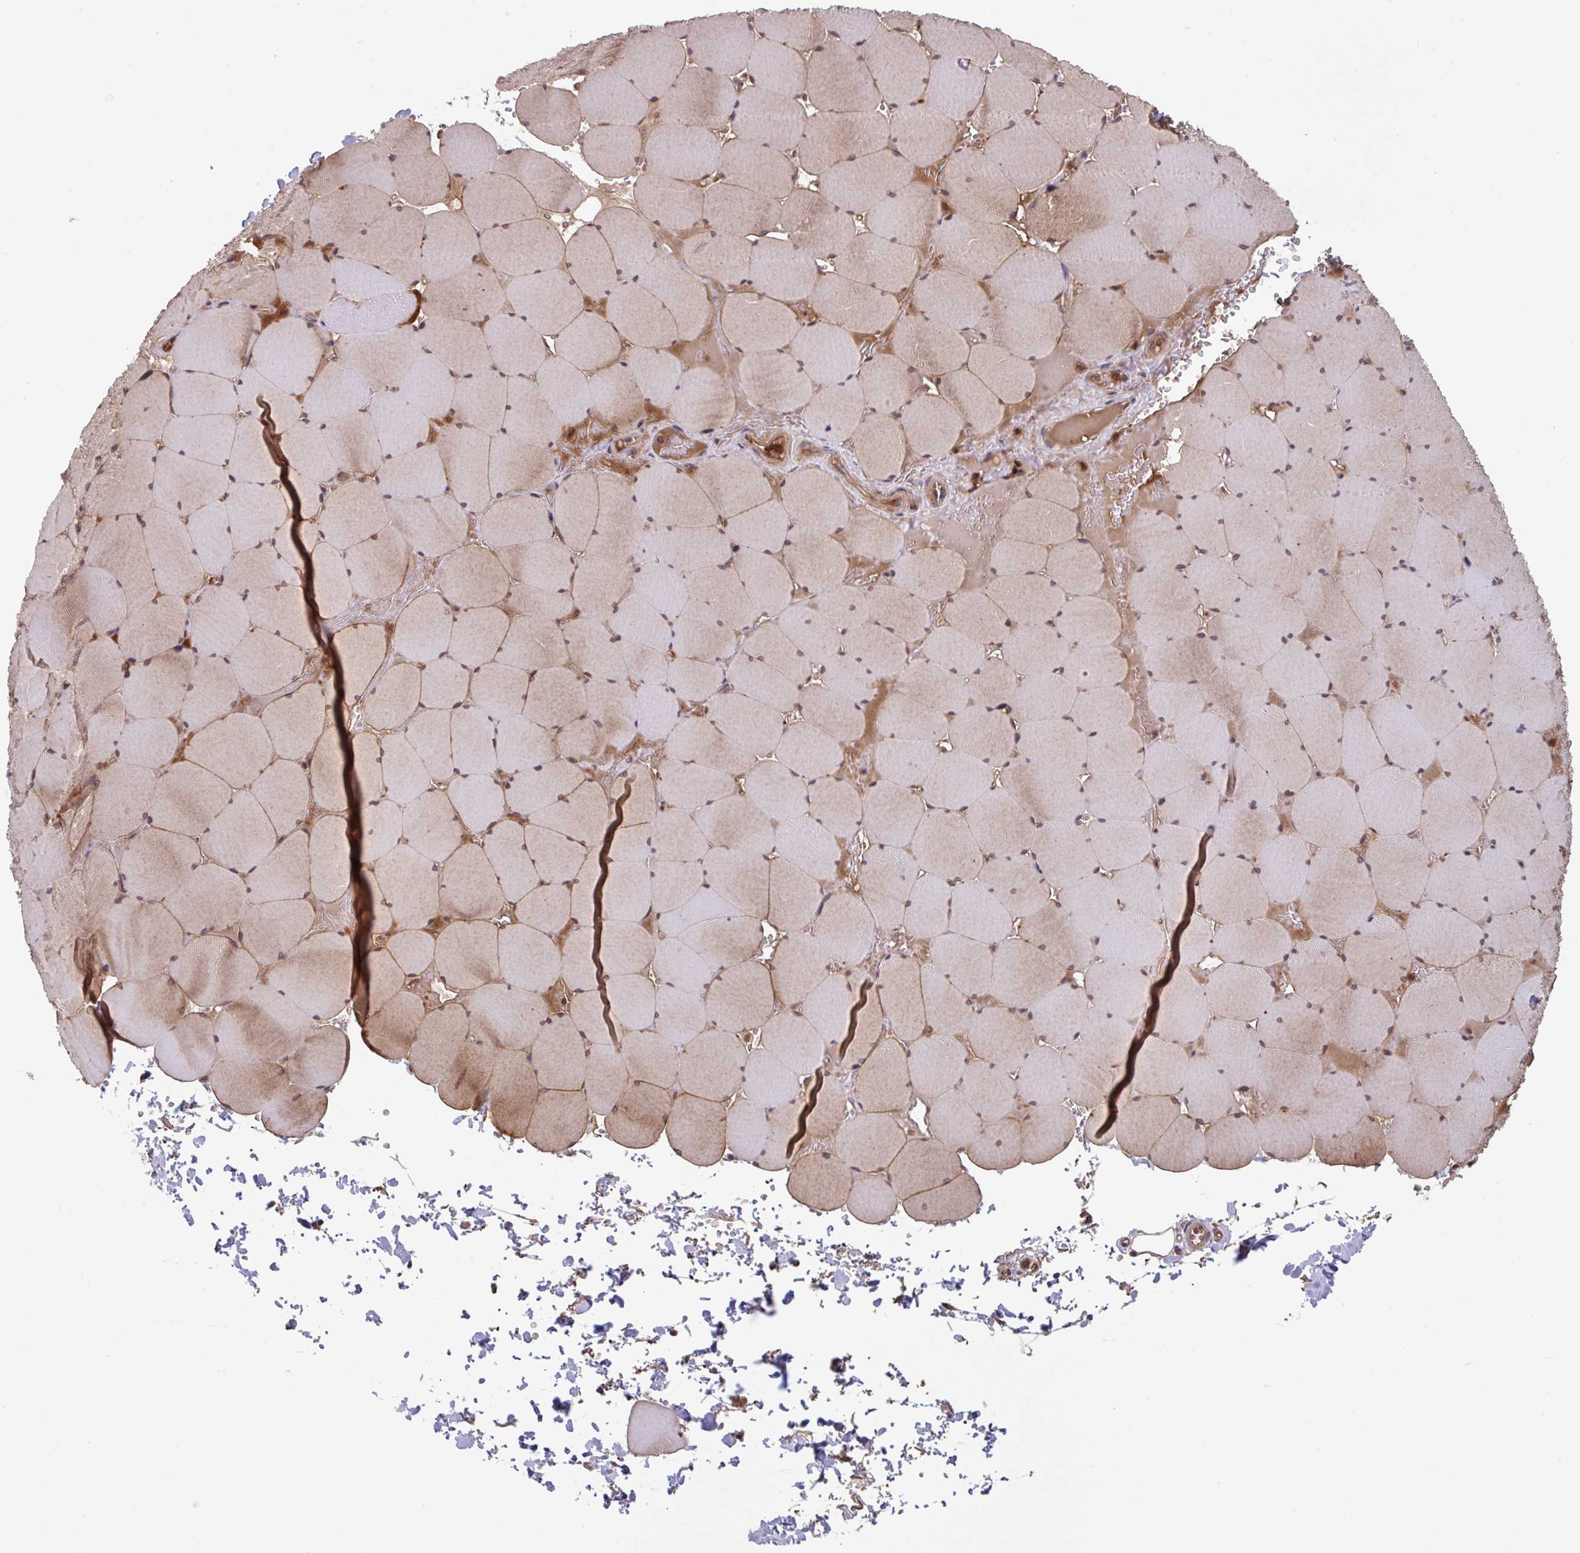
{"staining": {"intensity": "moderate", "quantity": "25%-75%", "location": "cytoplasmic/membranous"}, "tissue": "skeletal muscle", "cell_type": "Myocytes", "image_type": "normal", "snomed": [{"axis": "morphology", "description": "Normal tissue, NOS"}, {"axis": "topography", "description": "Skeletal muscle"}, {"axis": "topography", "description": "Head-Neck"}], "caption": "Immunohistochemistry (IHC) micrograph of normal skeletal muscle stained for a protein (brown), which demonstrates medium levels of moderate cytoplasmic/membranous expression in about 25%-75% of myocytes.", "gene": "TIGAR", "patient": {"sex": "male", "age": 66}}